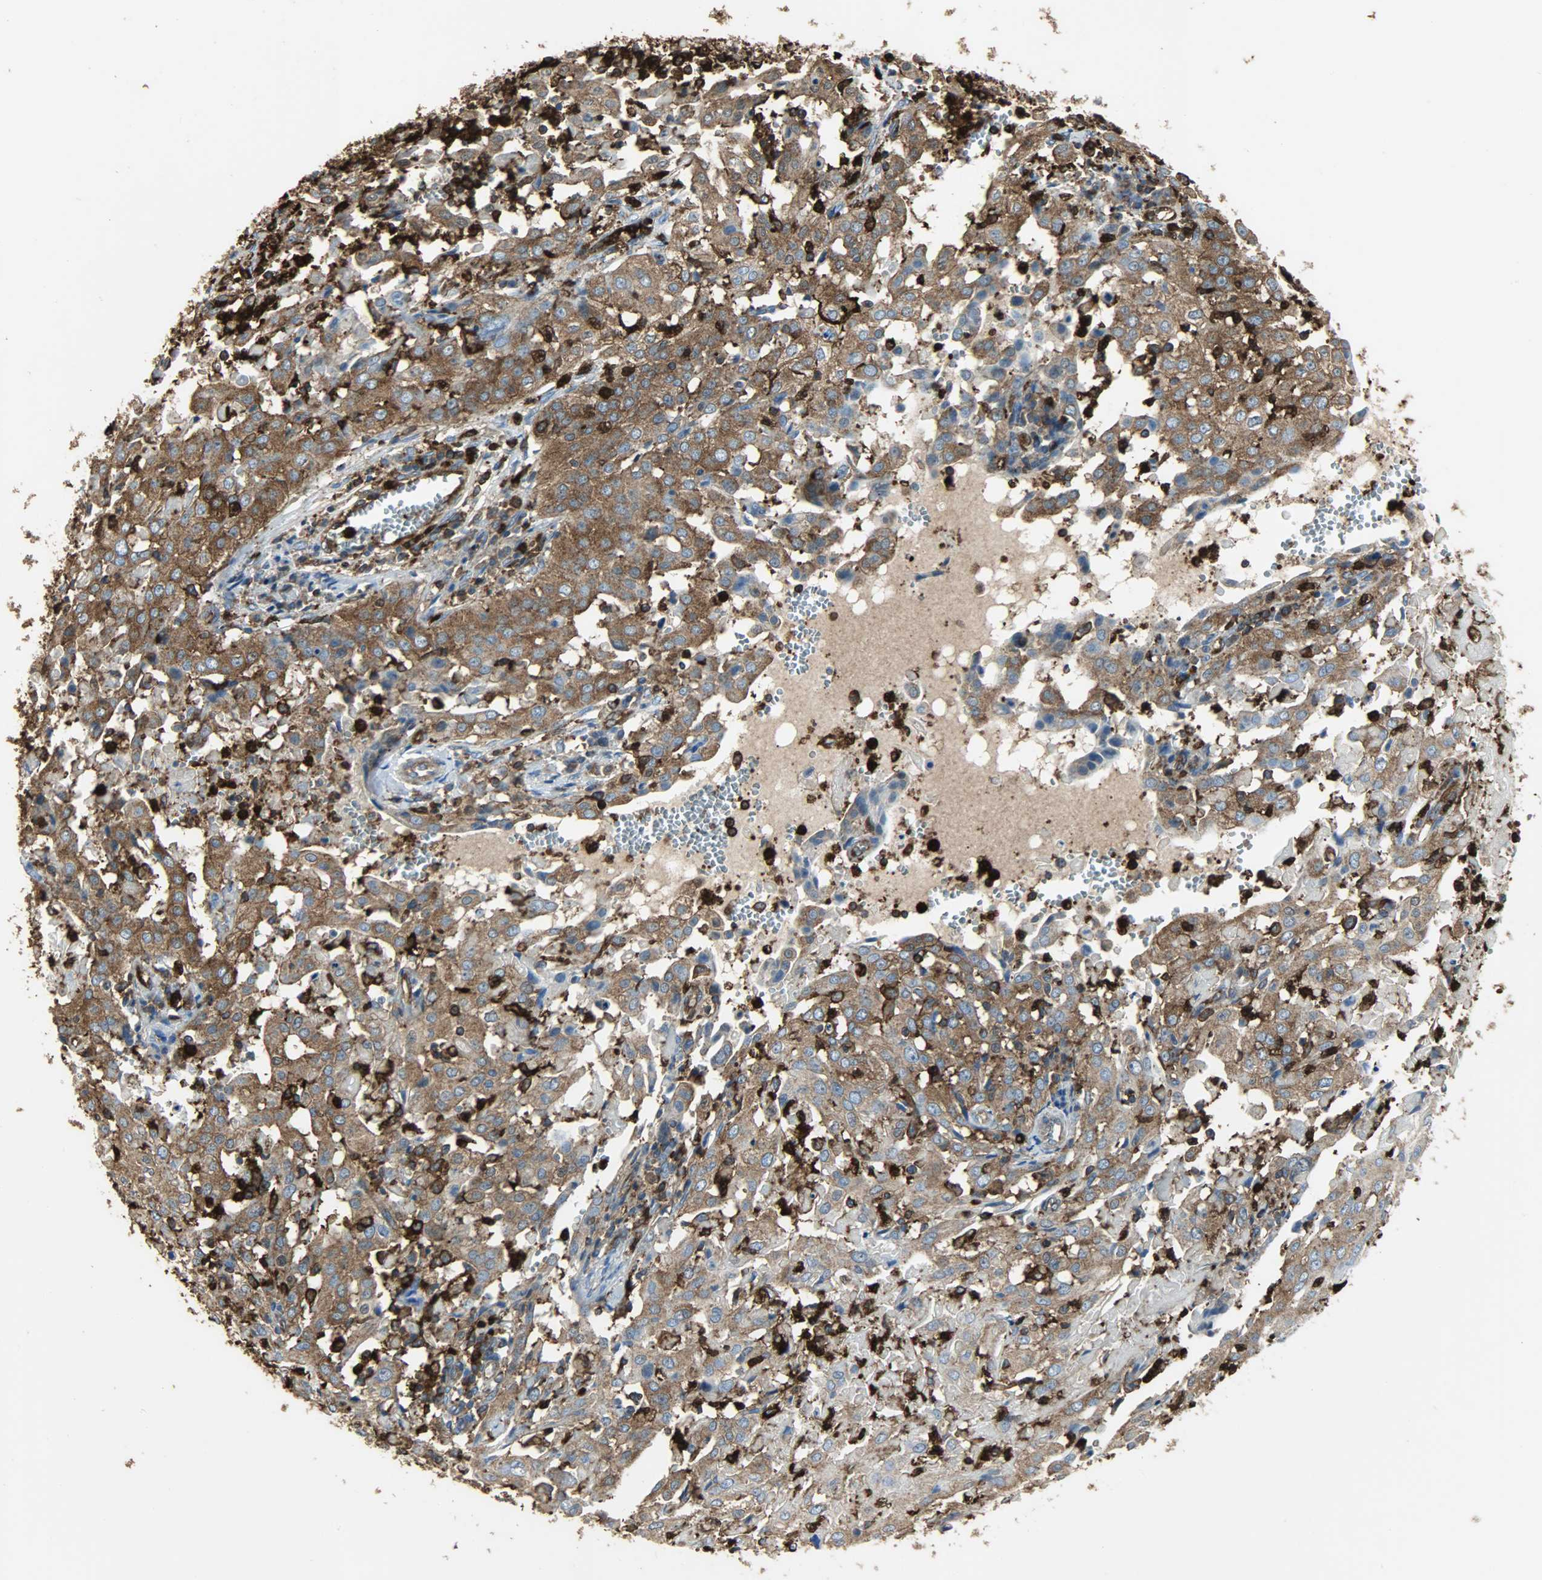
{"staining": {"intensity": "strong", "quantity": ">75%", "location": "cytoplasmic/membranous"}, "tissue": "cervical cancer", "cell_type": "Tumor cells", "image_type": "cancer", "snomed": [{"axis": "morphology", "description": "Squamous cell carcinoma, NOS"}, {"axis": "topography", "description": "Cervix"}], "caption": "Protein expression analysis of human cervical cancer reveals strong cytoplasmic/membranous staining in approximately >75% of tumor cells.", "gene": "VASP", "patient": {"sex": "female", "age": 39}}